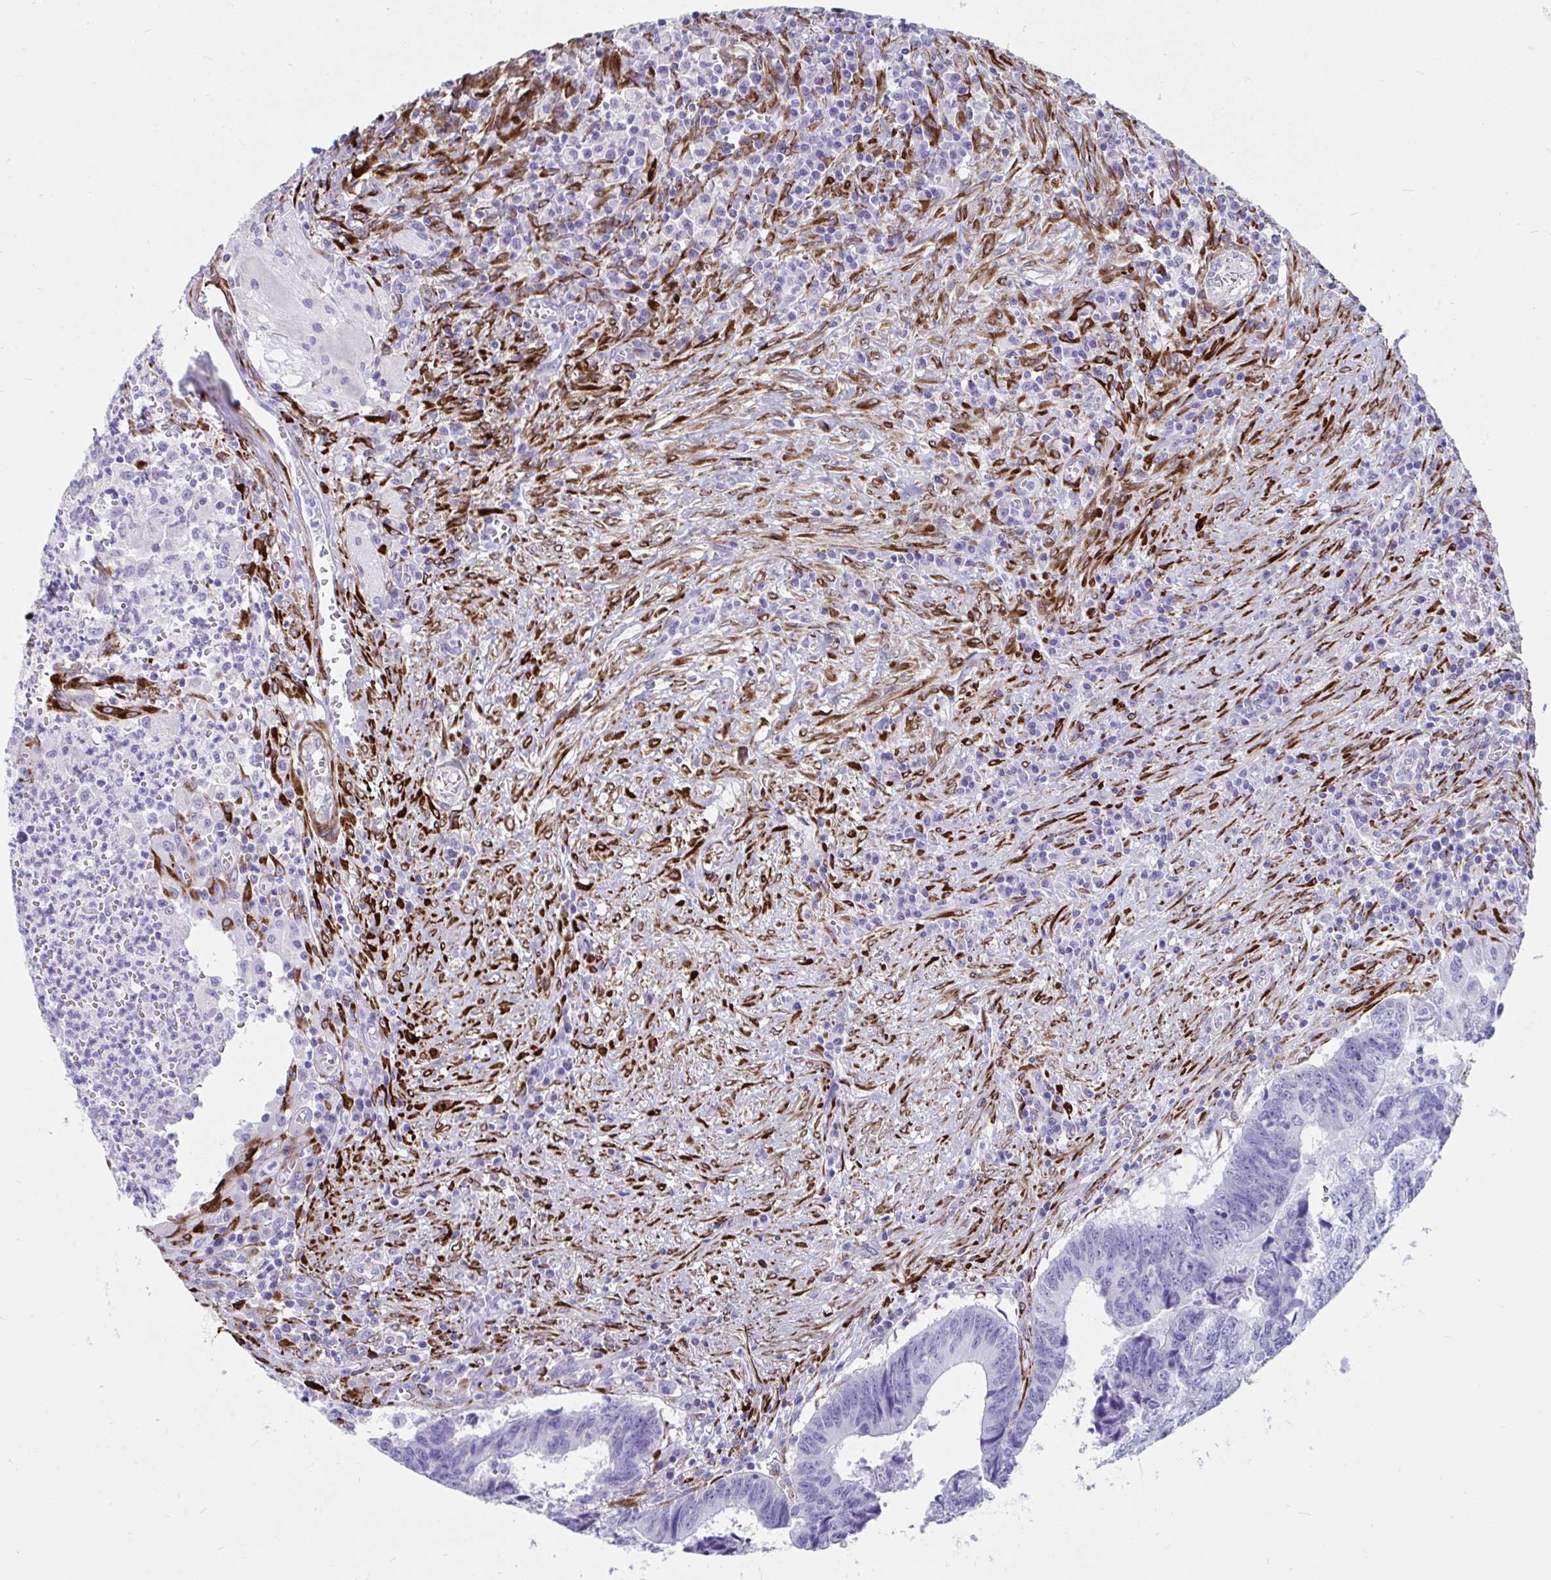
{"staining": {"intensity": "negative", "quantity": "none", "location": "none"}, "tissue": "colorectal cancer", "cell_type": "Tumor cells", "image_type": "cancer", "snomed": [{"axis": "morphology", "description": "Adenocarcinoma, NOS"}, {"axis": "topography", "description": "Colon"}], "caption": "Immunohistochemistry micrograph of neoplastic tissue: human colorectal cancer stained with DAB shows no significant protein positivity in tumor cells.", "gene": "GRXCR2", "patient": {"sex": "male", "age": 86}}